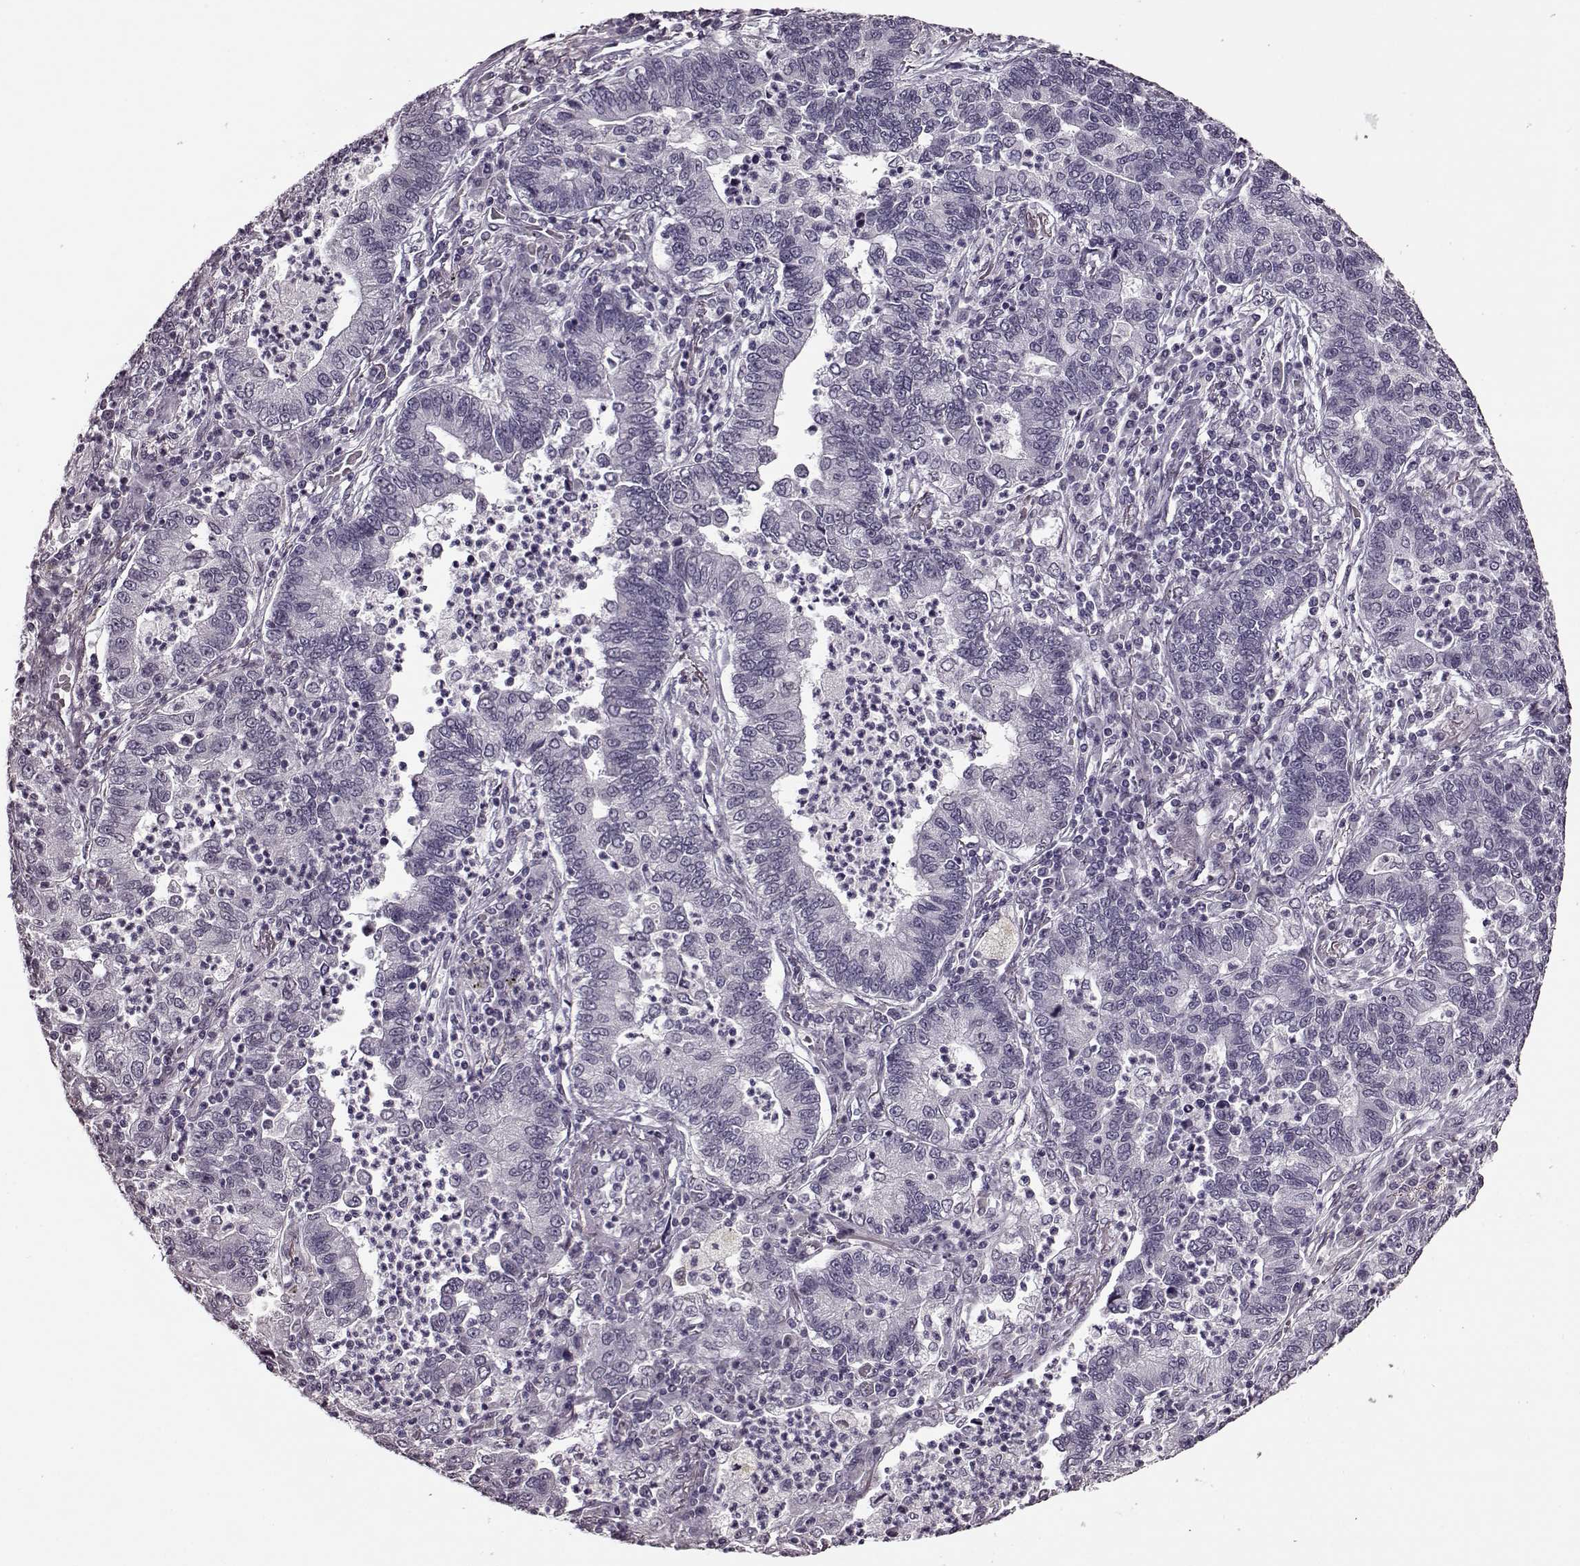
{"staining": {"intensity": "negative", "quantity": "none", "location": "none"}, "tissue": "lung cancer", "cell_type": "Tumor cells", "image_type": "cancer", "snomed": [{"axis": "morphology", "description": "Adenocarcinoma, NOS"}, {"axis": "topography", "description": "Lung"}], "caption": "This is an IHC photomicrograph of human lung cancer (adenocarcinoma). There is no positivity in tumor cells.", "gene": "STX1B", "patient": {"sex": "female", "age": 57}}